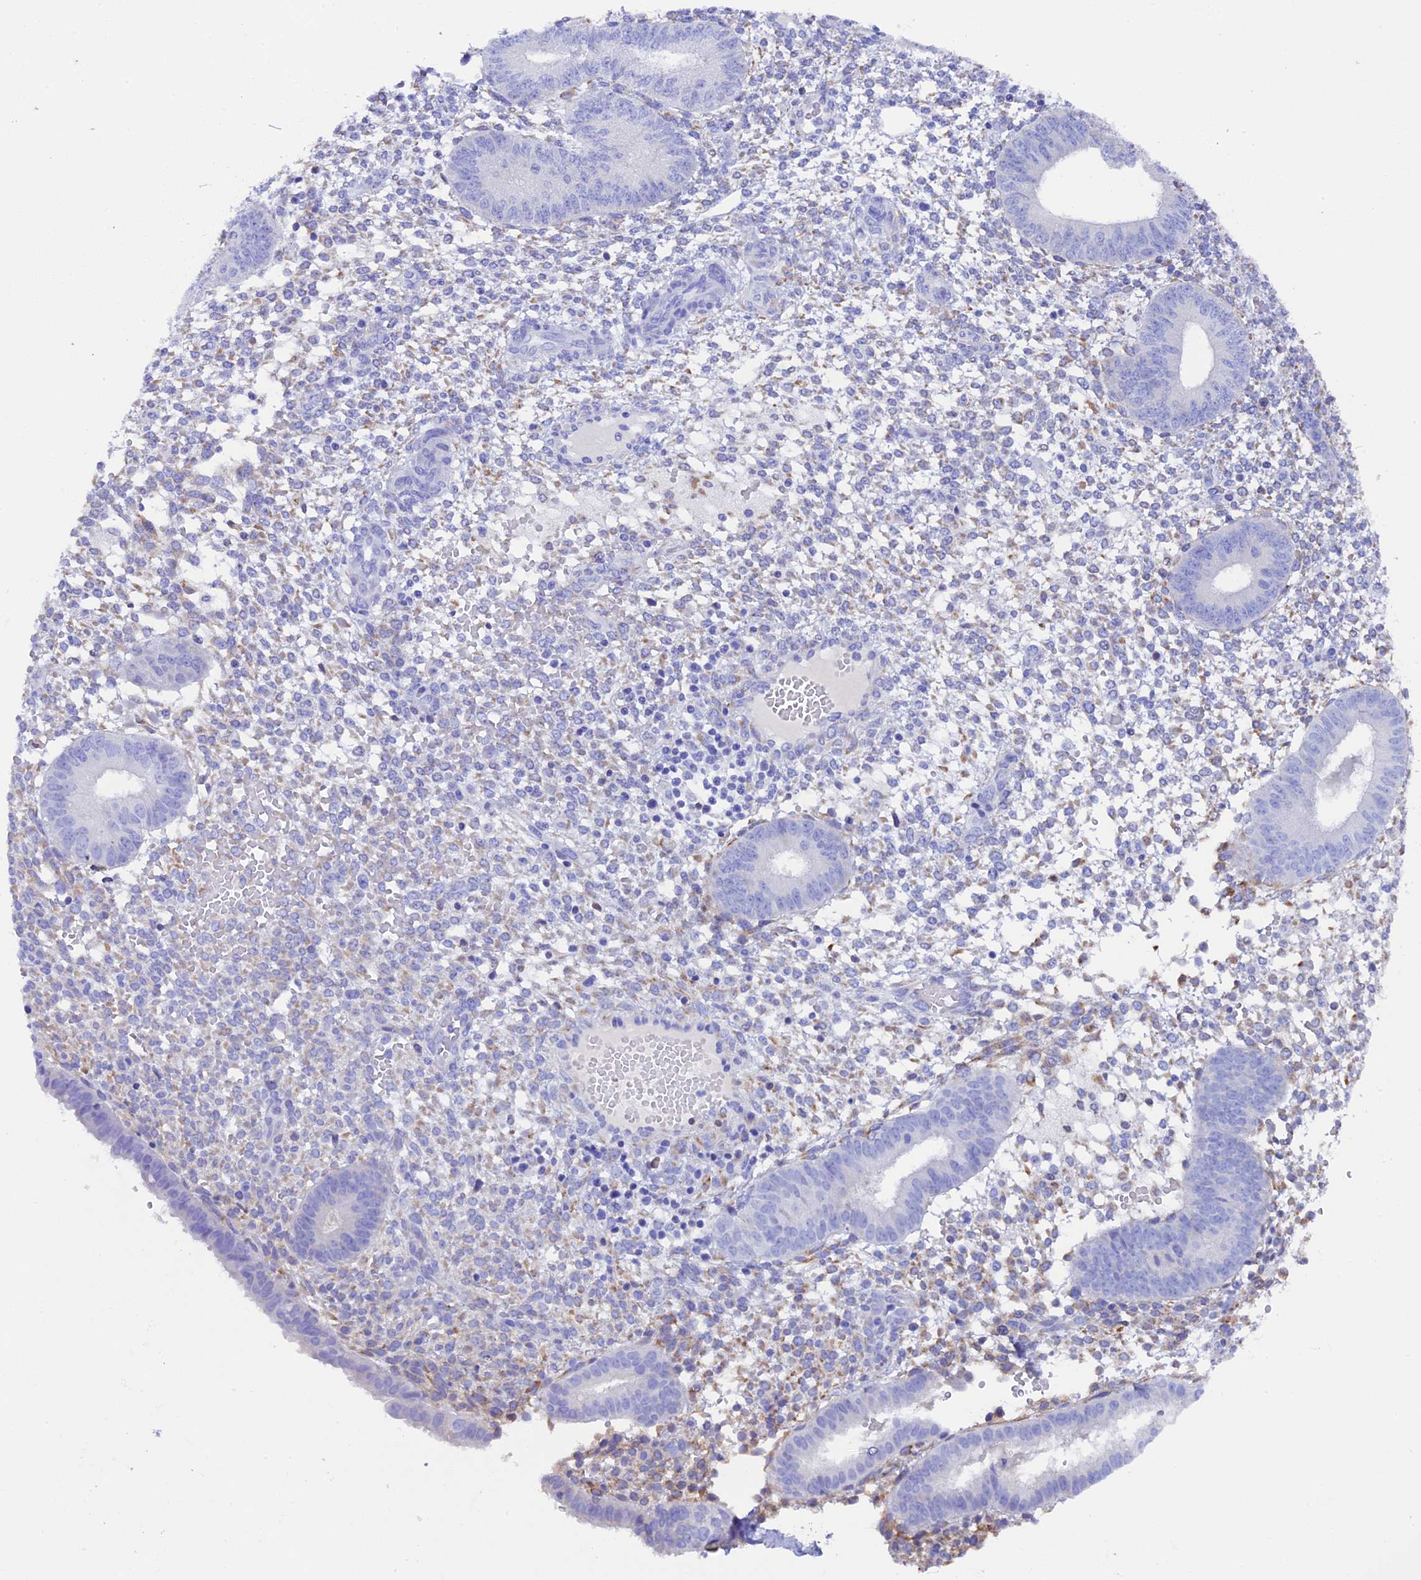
{"staining": {"intensity": "moderate", "quantity": "<25%", "location": "cytoplasmic/membranous"}, "tissue": "endometrium", "cell_type": "Cells in endometrial stroma", "image_type": "normal", "snomed": [{"axis": "morphology", "description": "Normal tissue, NOS"}, {"axis": "topography", "description": "Endometrium"}], "caption": "IHC staining of benign endometrium, which demonstrates low levels of moderate cytoplasmic/membranous expression in approximately <25% of cells in endometrial stroma indicating moderate cytoplasmic/membranous protein positivity. The staining was performed using DAB (brown) for protein detection and nuclei were counterstained in hematoxylin (blue).", "gene": "FKBP11", "patient": {"sex": "female", "age": 49}}